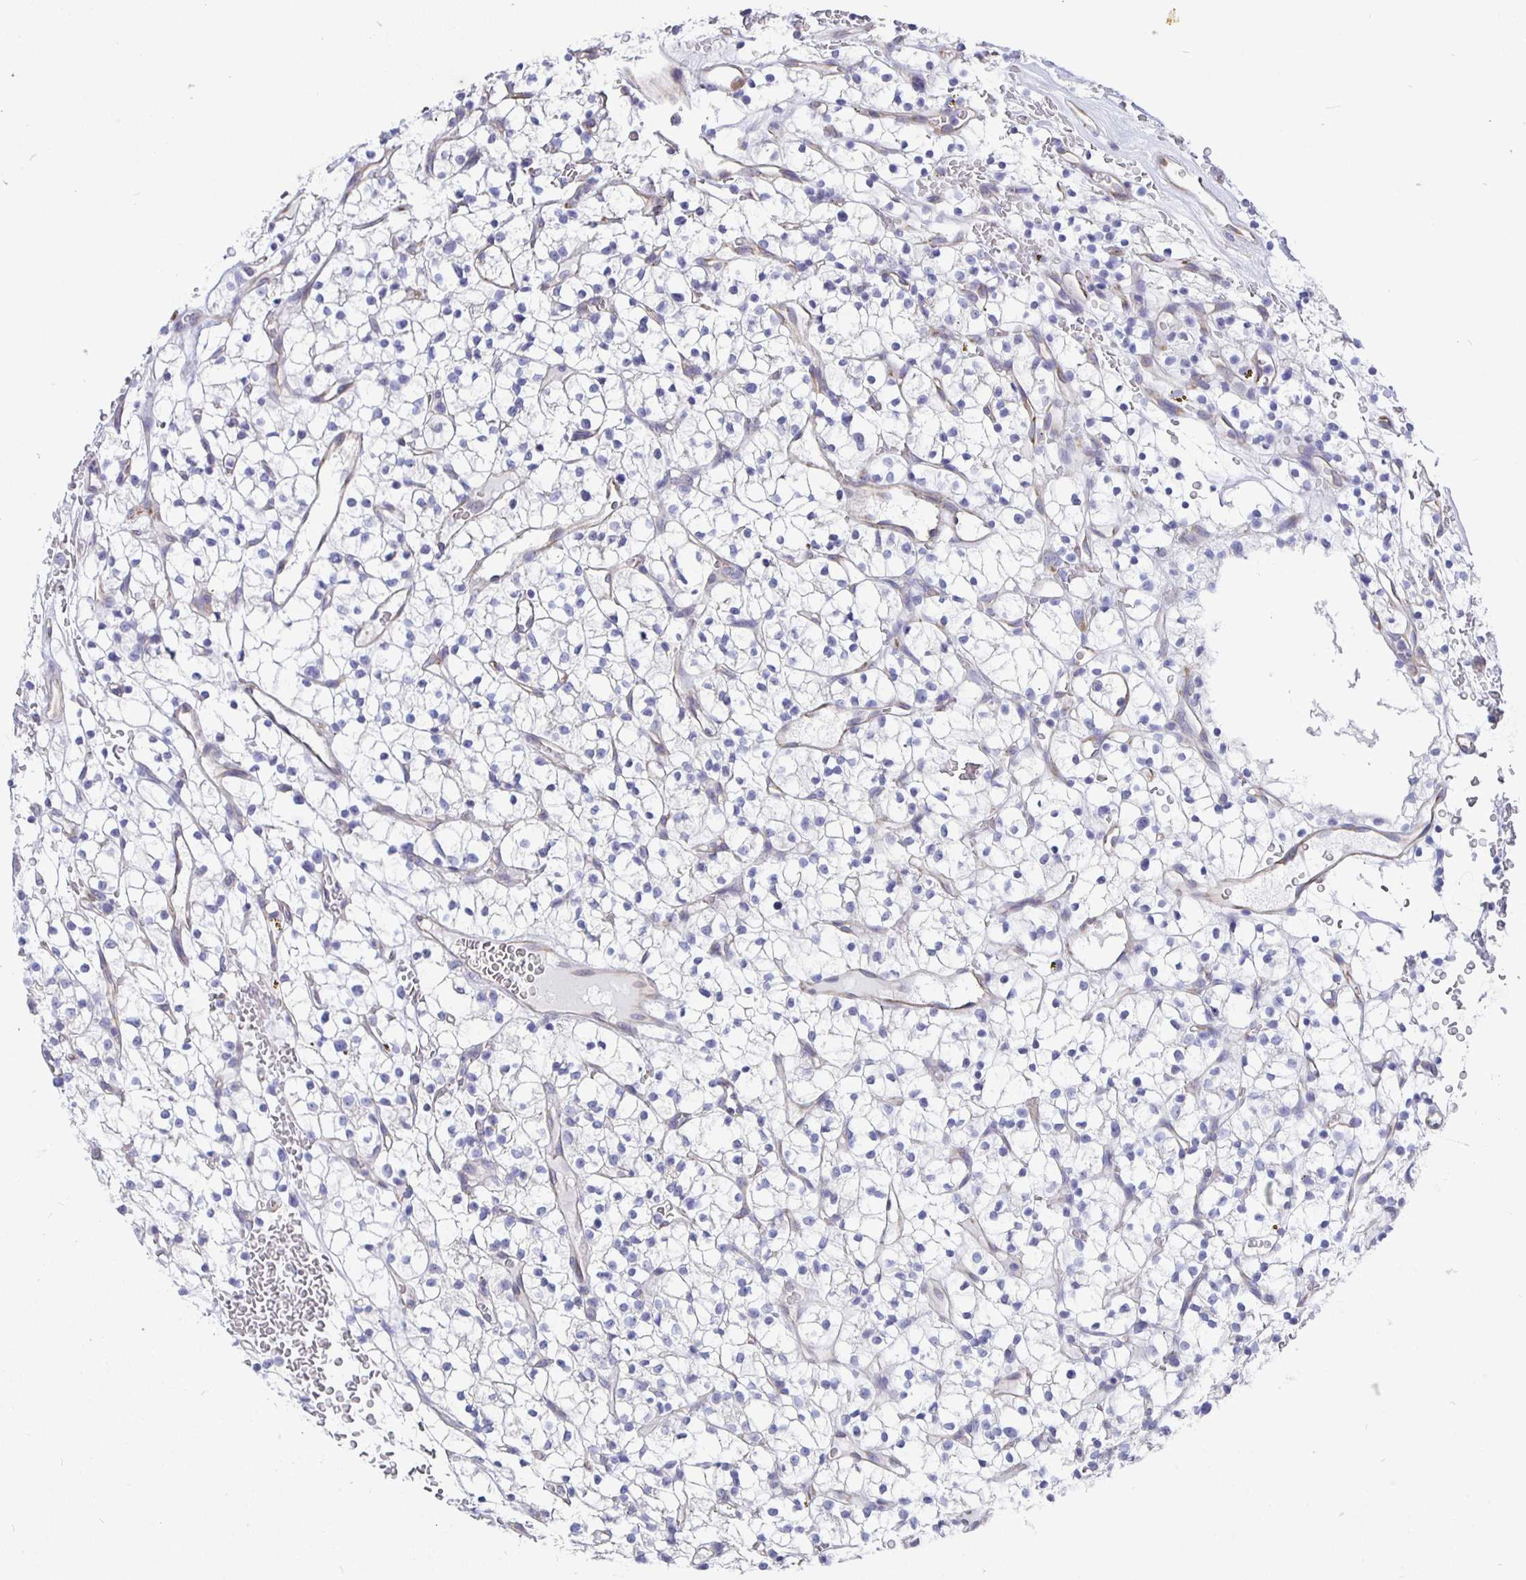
{"staining": {"intensity": "negative", "quantity": "none", "location": "none"}, "tissue": "renal cancer", "cell_type": "Tumor cells", "image_type": "cancer", "snomed": [{"axis": "morphology", "description": "Adenocarcinoma, NOS"}, {"axis": "topography", "description": "Kidney"}], "caption": "Tumor cells show no significant protein staining in renal cancer.", "gene": "DNAI2", "patient": {"sex": "female", "age": 64}}